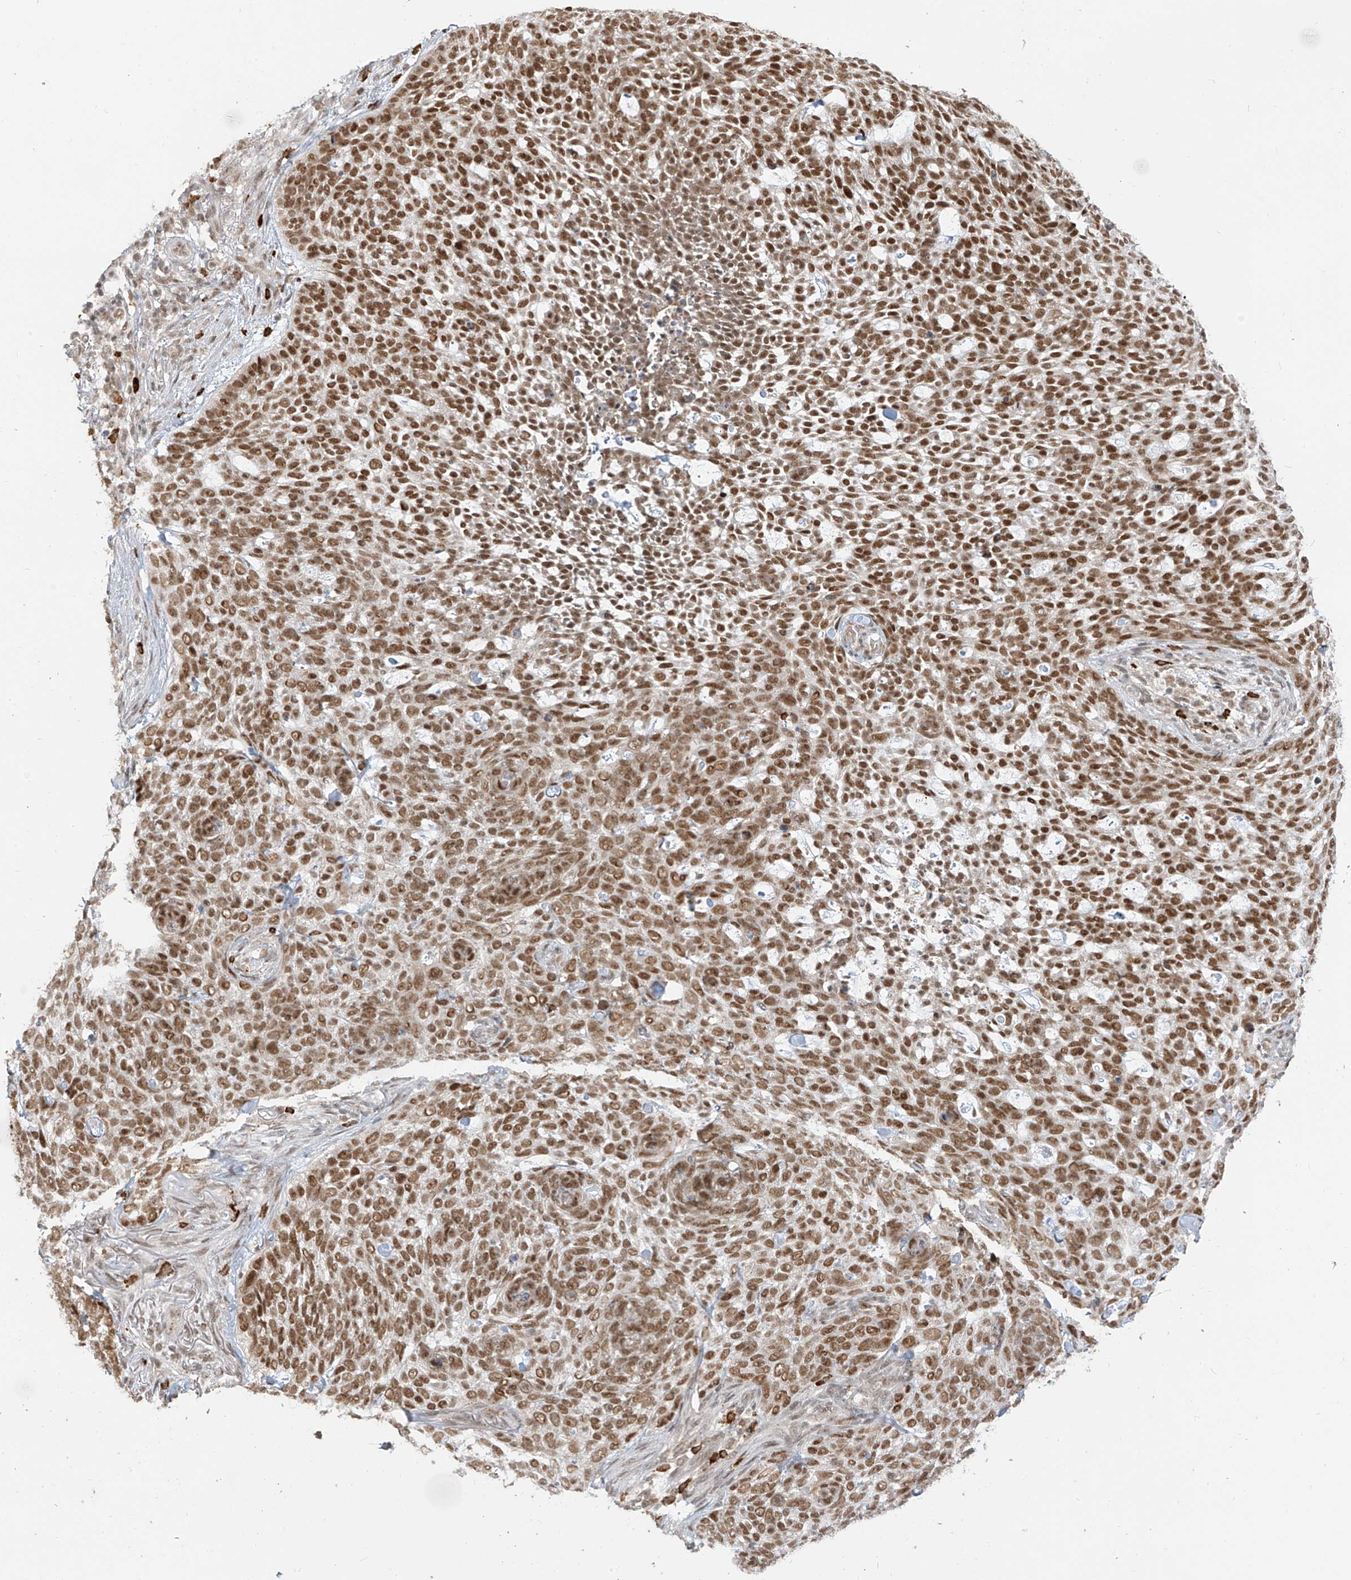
{"staining": {"intensity": "moderate", "quantity": ">75%", "location": "nuclear"}, "tissue": "skin cancer", "cell_type": "Tumor cells", "image_type": "cancer", "snomed": [{"axis": "morphology", "description": "Basal cell carcinoma"}, {"axis": "topography", "description": "Skin"}], "caption": "Skin basal cell carcinoma stained with a protein marker shows moderate staining in tumor cells.", "gene": "ZMYM2", "patient": {"sex": "female", "age": 64}}